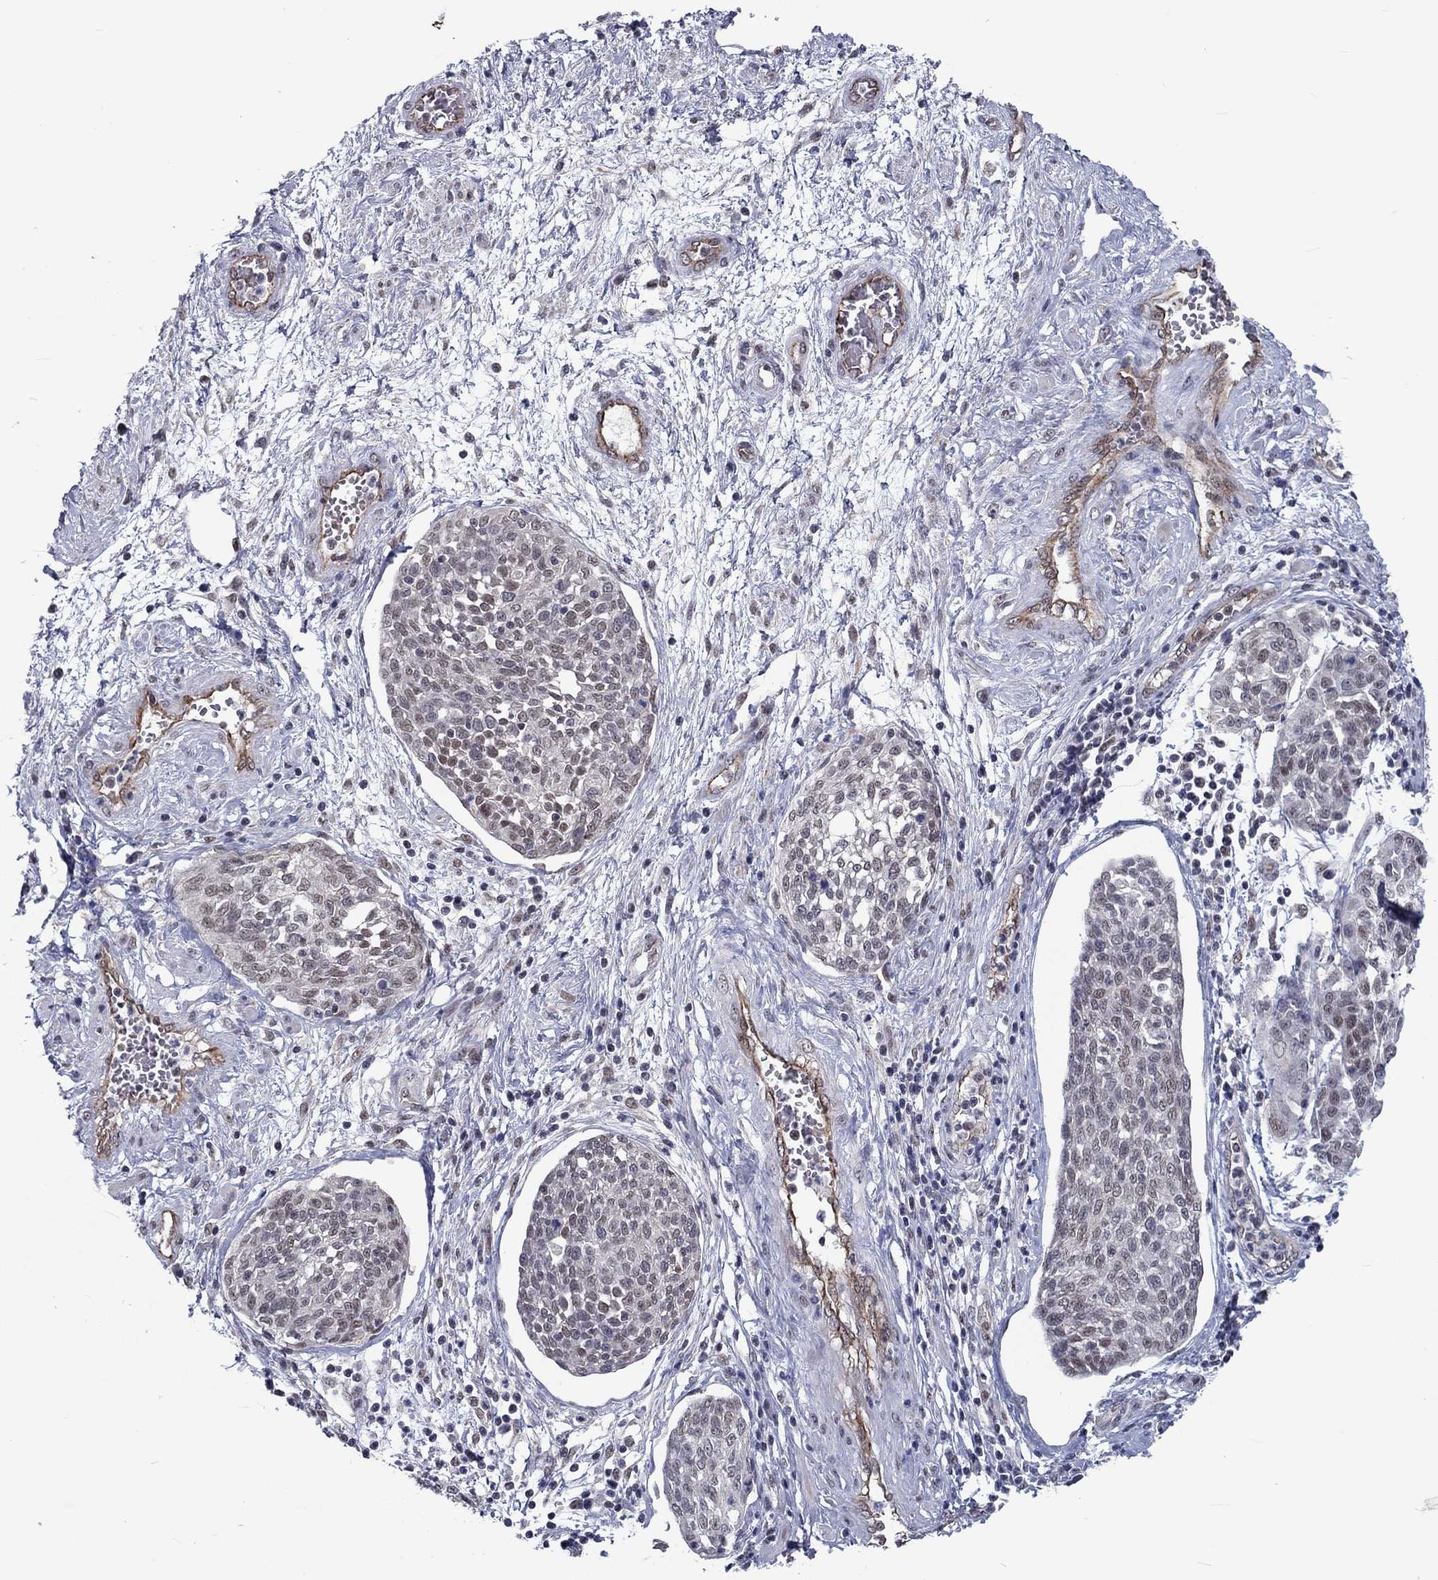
{"staining": {"intensity": "negative", "quantity": "none", "location": "none"}, "tissue": "cervical cancer", "cell_type": "Tumor cells", "image_type": "cancer", "snomed": [{"axis": "morphology", "description": "Squamous cell carcinoma, NOS"}, {"axis": "topography", "description": "Cervix"}], "caption": "DAB (3,3'-diaminobenzidine) immunohistochemical staining of cervical cancer (squamous cell carcinoma) exhibits no significant positivity in tumor cells.", "gene": "ZBED1", "patient": {"sex": "female", "age": 34}}